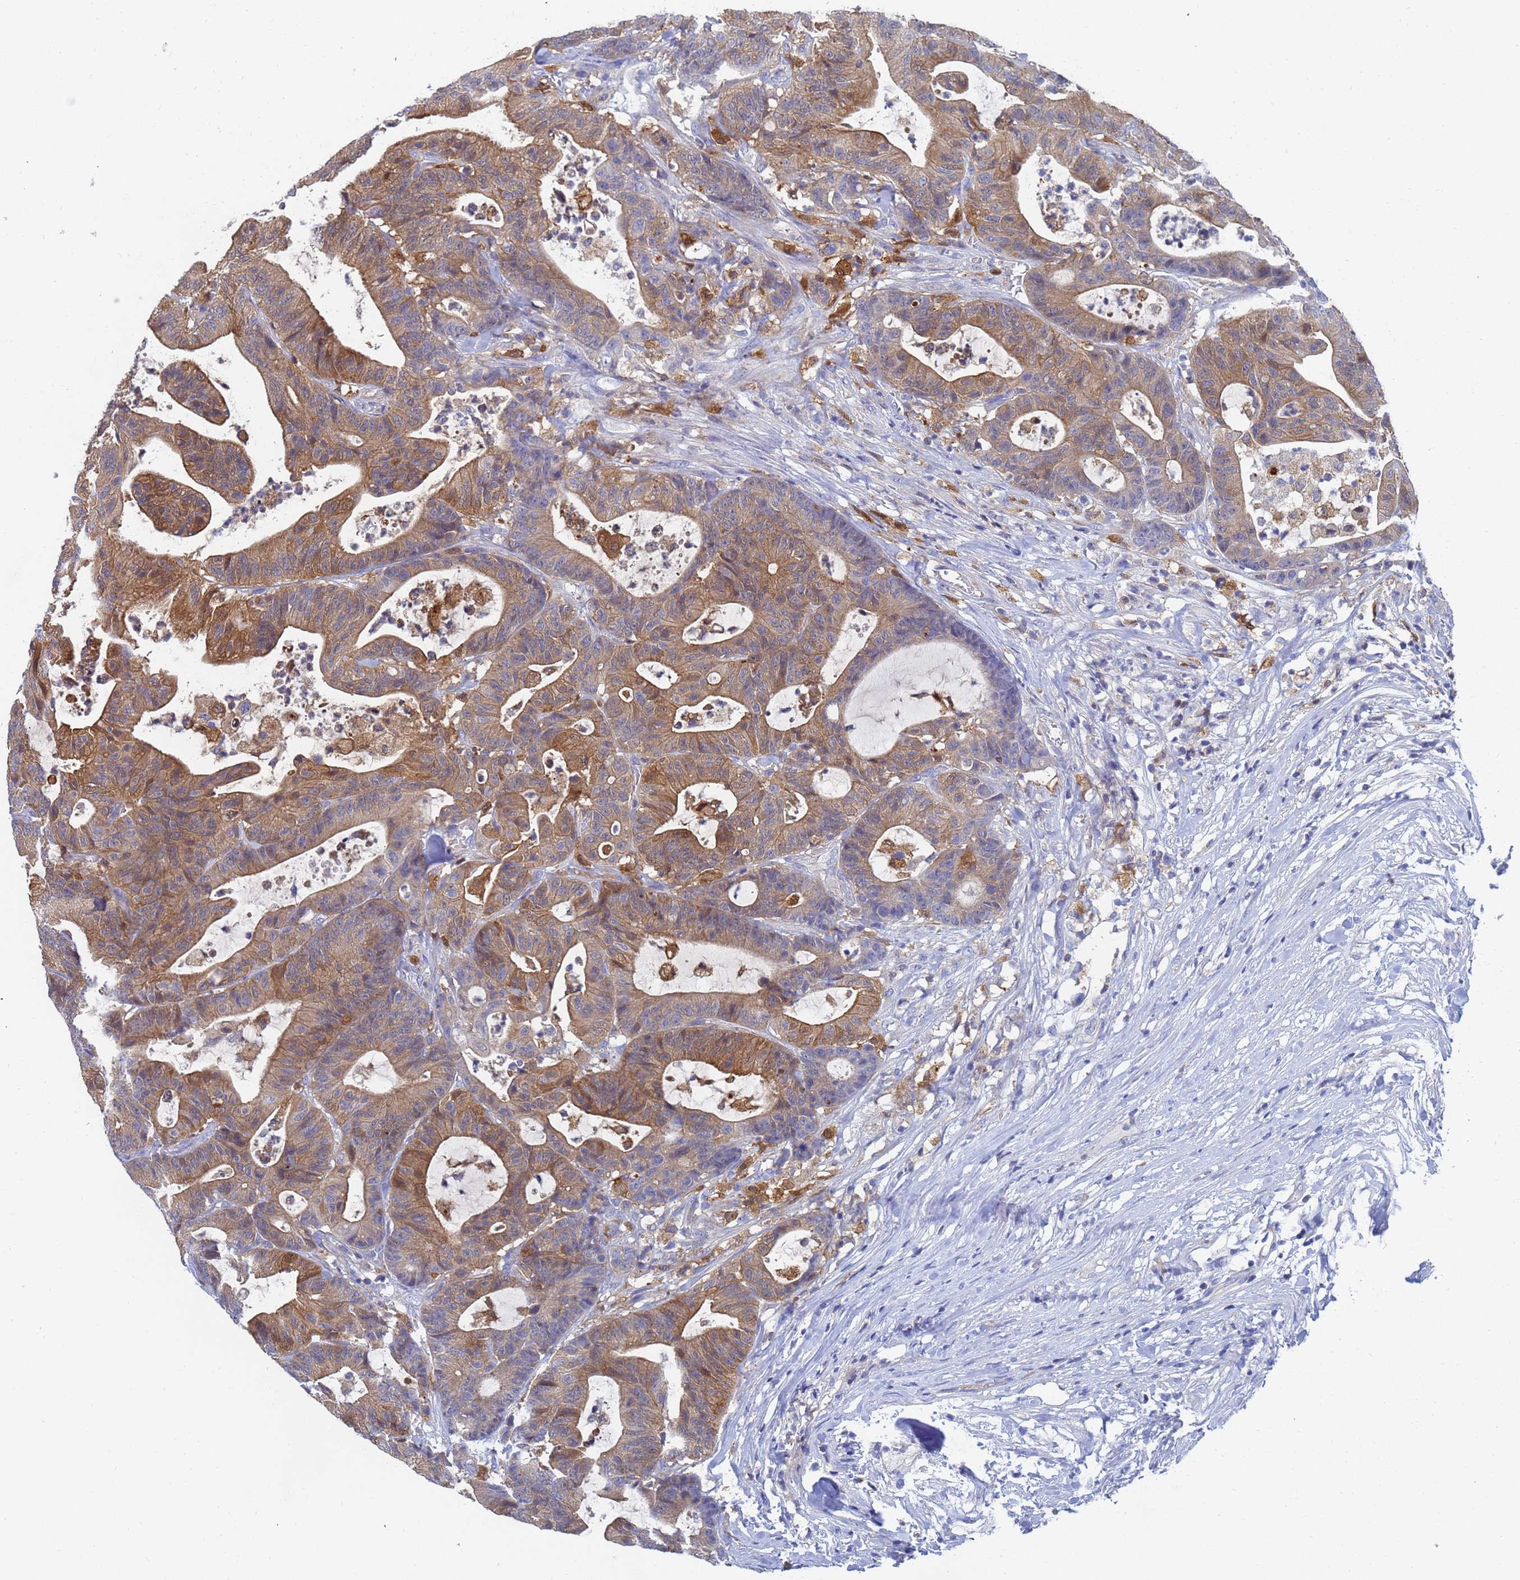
{"staining": {"intensity": "moderate", "quantity": ">75%", "location": "cytoplasmic/membranous"}, "tissue": "colorectal cancer", "cell_type": "Tumor cells", "image_type": "cancer", "snomed": [{"axis": "morphology", "description": "Adenocarcinoma, NOS"}, {"axis": "topography", "description": "Colon"}], "caption": "An image showing moderate cytoplasmic/membranous expression in approximately >75% of tumor cells in colorectal cancer, as visualized by brown immunohistochemical staining.", "gene": "GCHFR", "patient": {"sex": "female", "age": 84}}